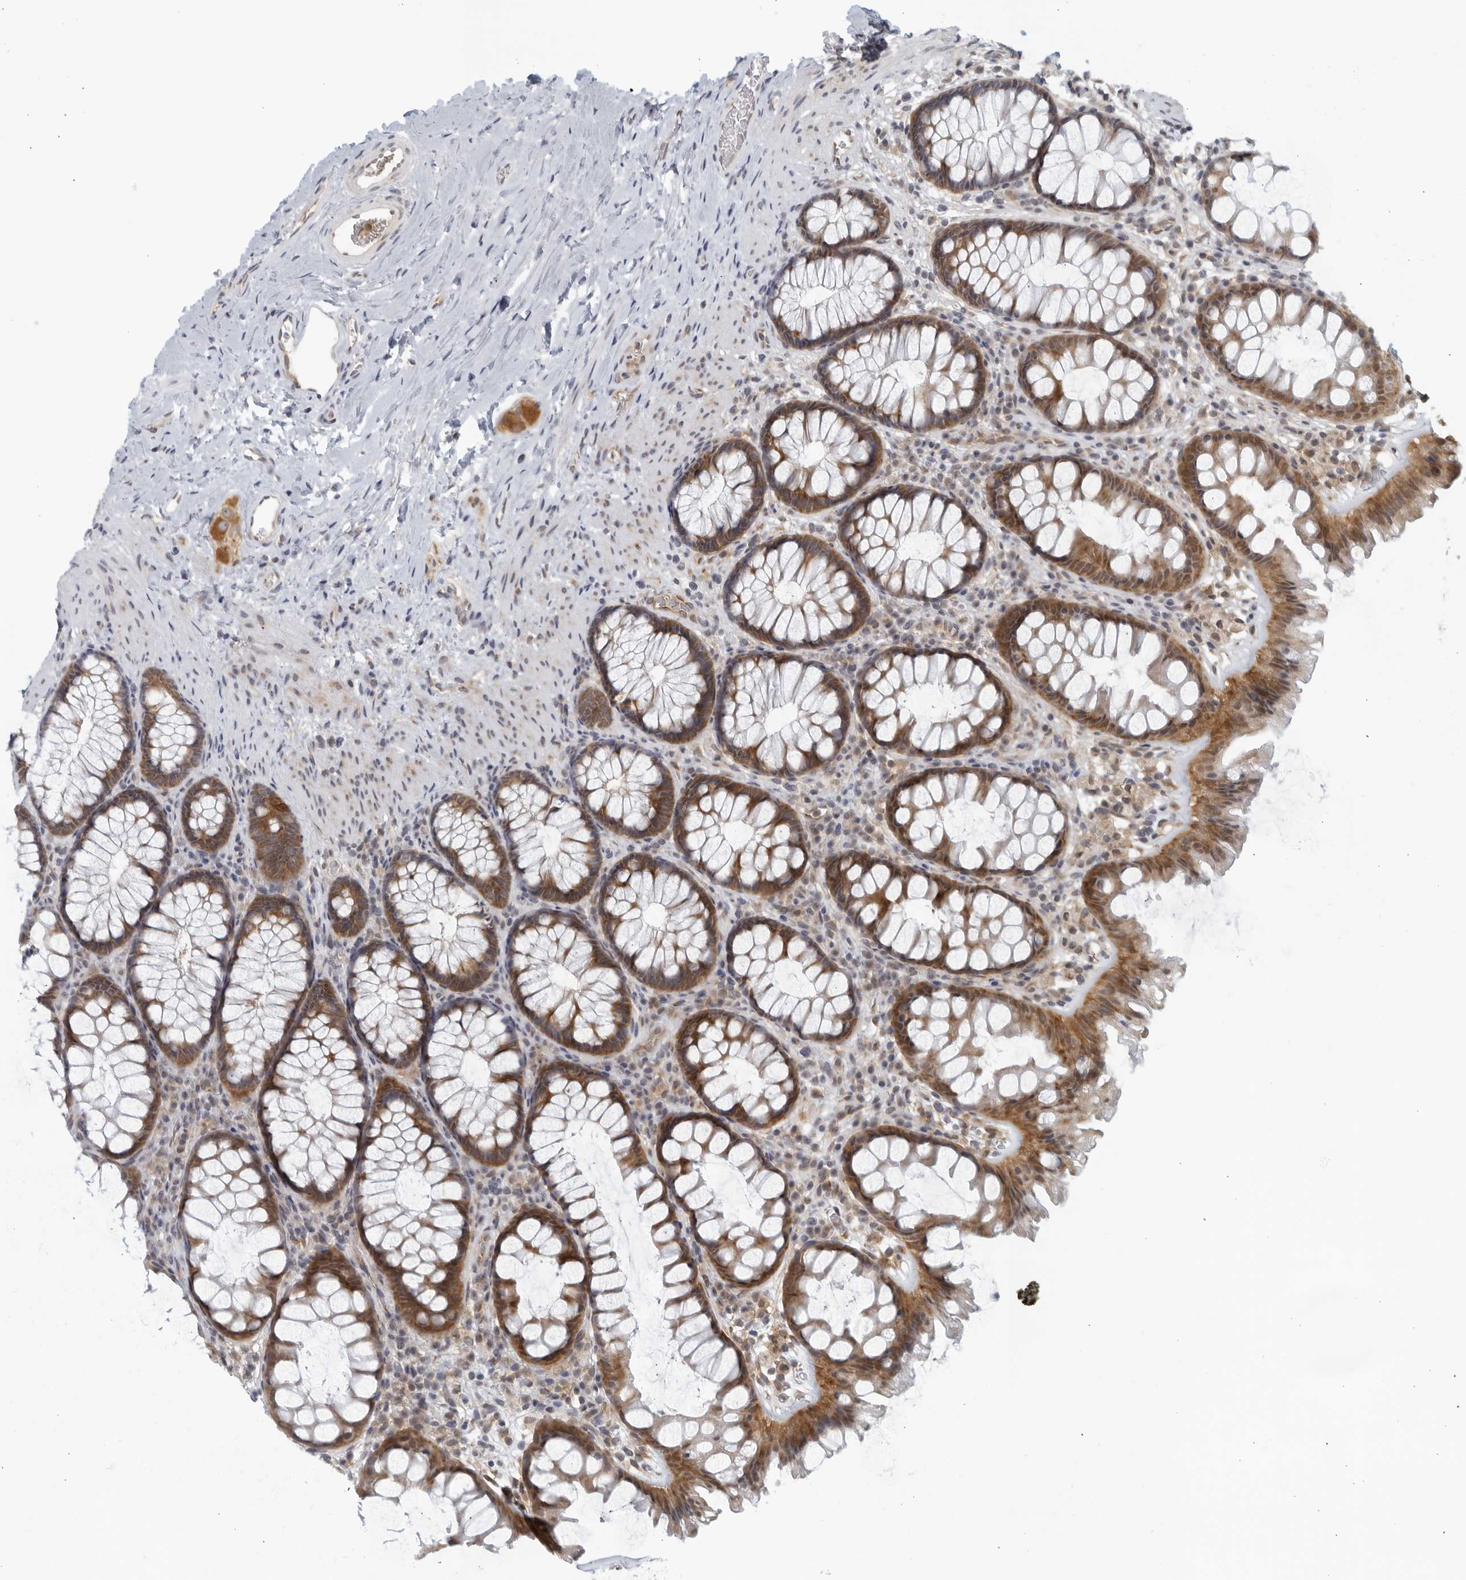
{"staining": {"intensity": "negative", "quantity": "none", "location": "none"}, "tissue": "colon", "cell_type": "Endothelial cells", "image_type": "normal", "snomed": [{"axis": "morphology", "description": "Normal tissue, NOS"}, {"axis": "topography", "description": "Colon"}], "caption": "Human colon stained for a protein using immunohistochemistry reveals no positivity in endothelial cells.", "gene": "RC3H1", "patient": {"sex": "female", "age": 62}}